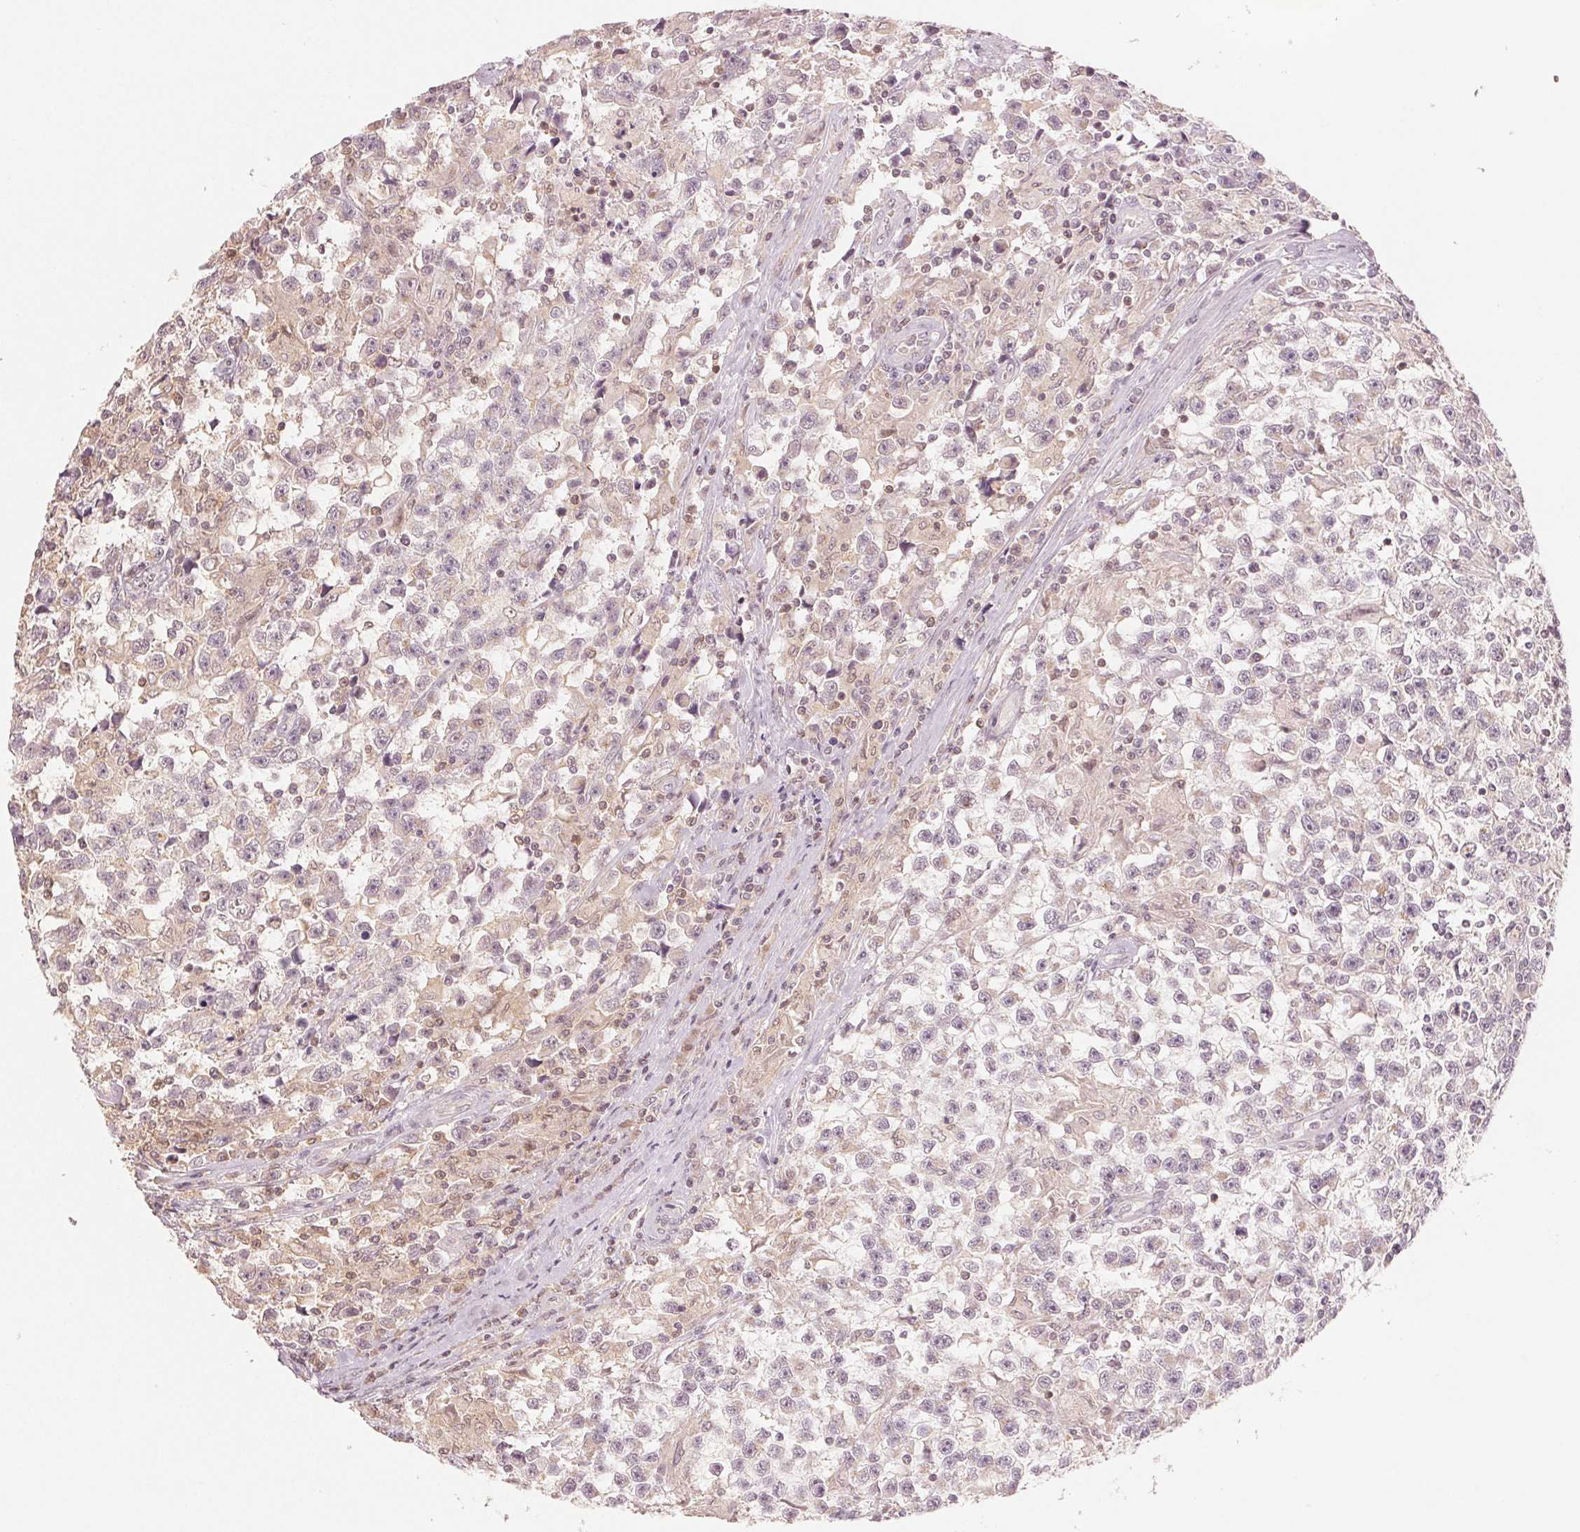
{"staining": {"intensity": "weak", "quantity": "<25%", "location": "nuclear"}, "tissue": "testis cancer", "cell_type": "Tumor cells", "image_type": "cancer", "snomed": [{"axis": "morphology", "description": "Seminoma, NOS"}, {"axis": "topography", "description": "Testis"}], "caption": "Human testis seminoma stained for a protein using immunohistochemistry shows no expression in tumor cells.", "gene": "MAPK14", "patient": {"sex": "male", "age": 31}}